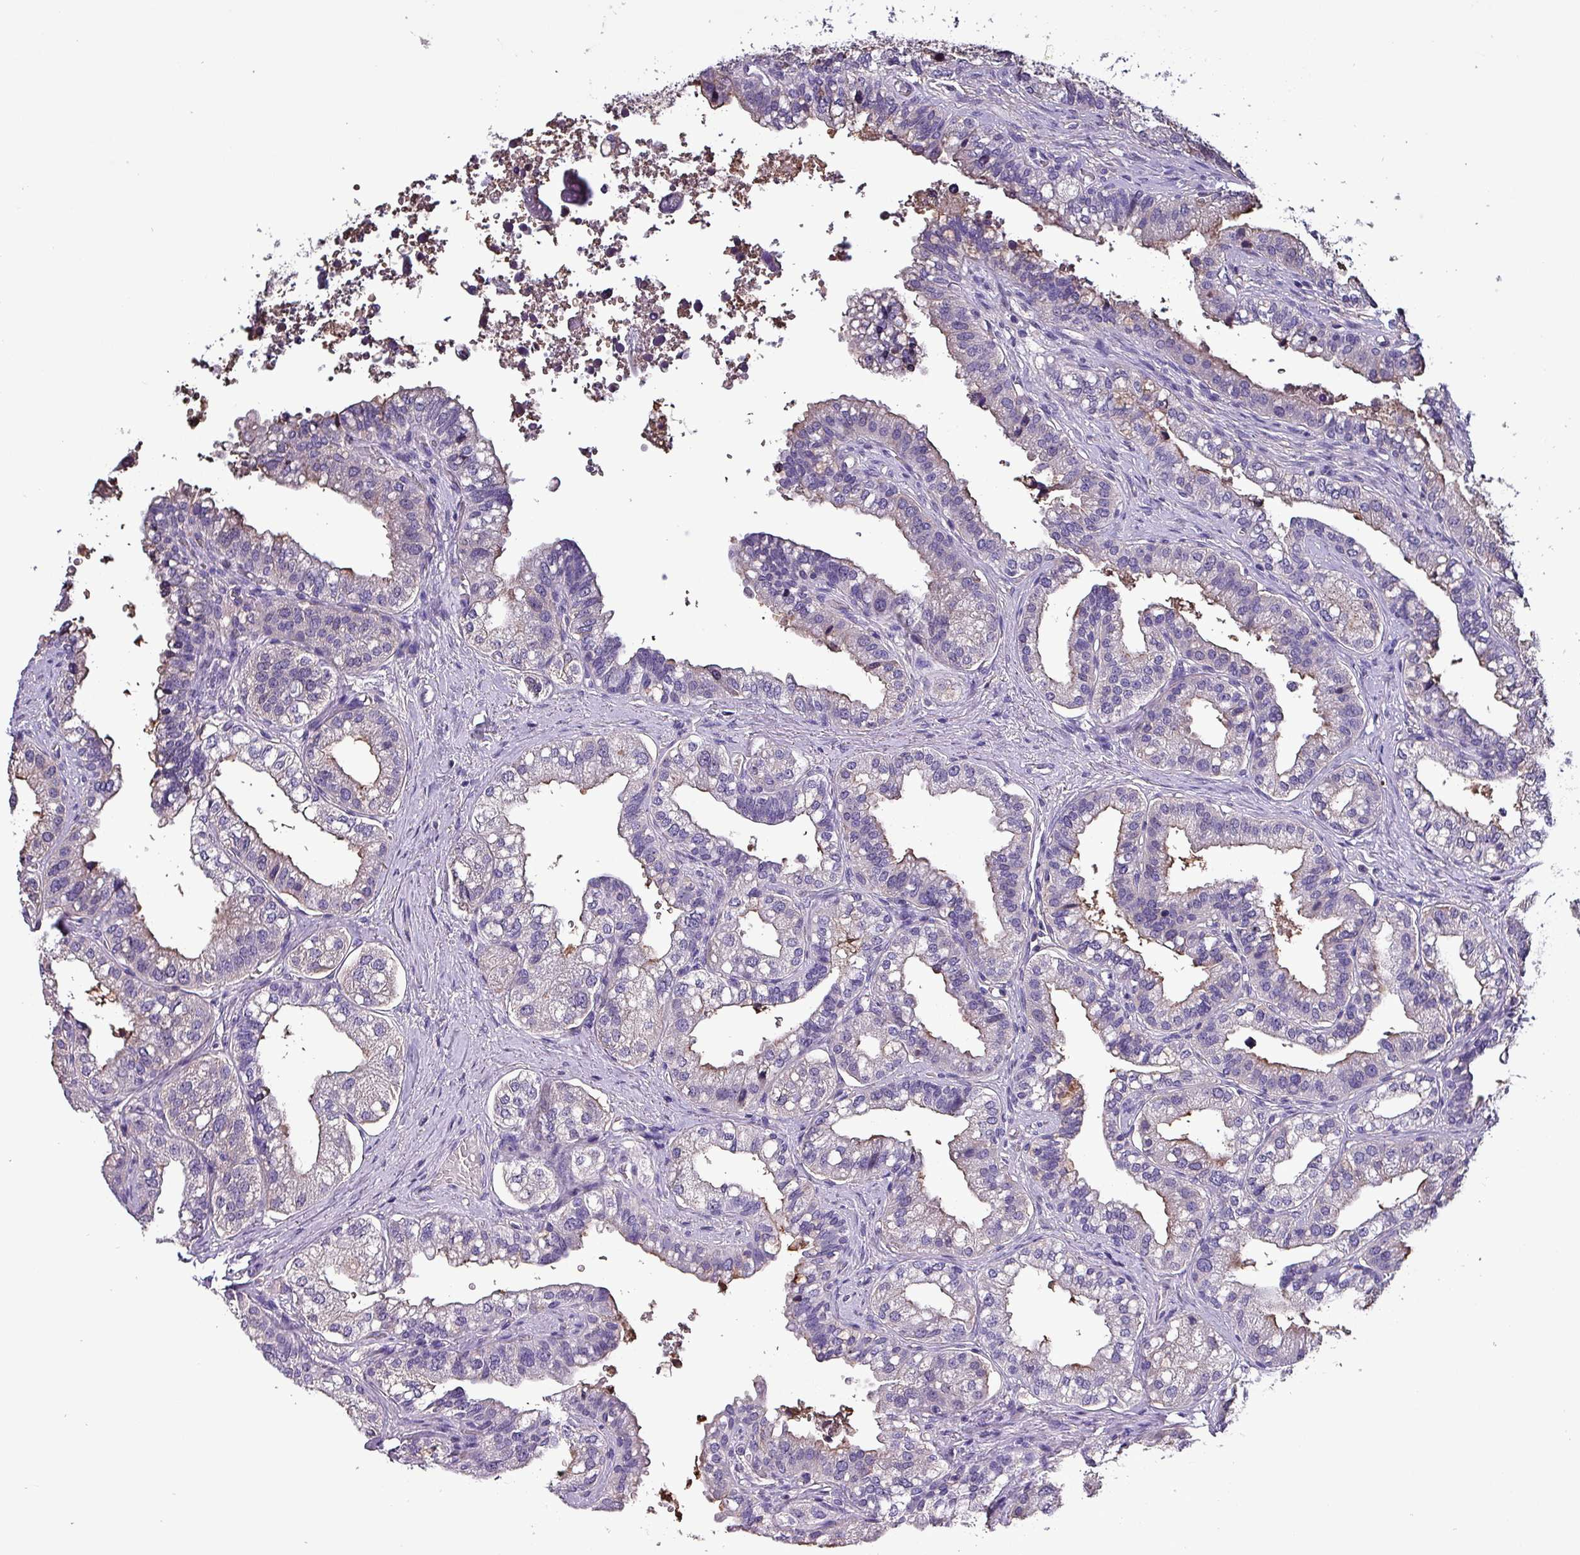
{"staining": {"intensity": "negative", "quantity": "none", "location": "none"}, "tissue": "seminal vesicle", "cell_type": "Glandular cells", "image_type": "normal", "snomed": [{"axis": "morphology", "description": "Normal tissue, NOS"}, {"axis": "topography", "description": "Seminal veicle"}, {"axis": "topography", "description": "Peripheral nerve tissue"}], "caption": "Glandular cells show no significant protein positivity in normal seminal vesicle.", "gene": "HTRA4", "patient": {"sex": "male", "age": 60}}